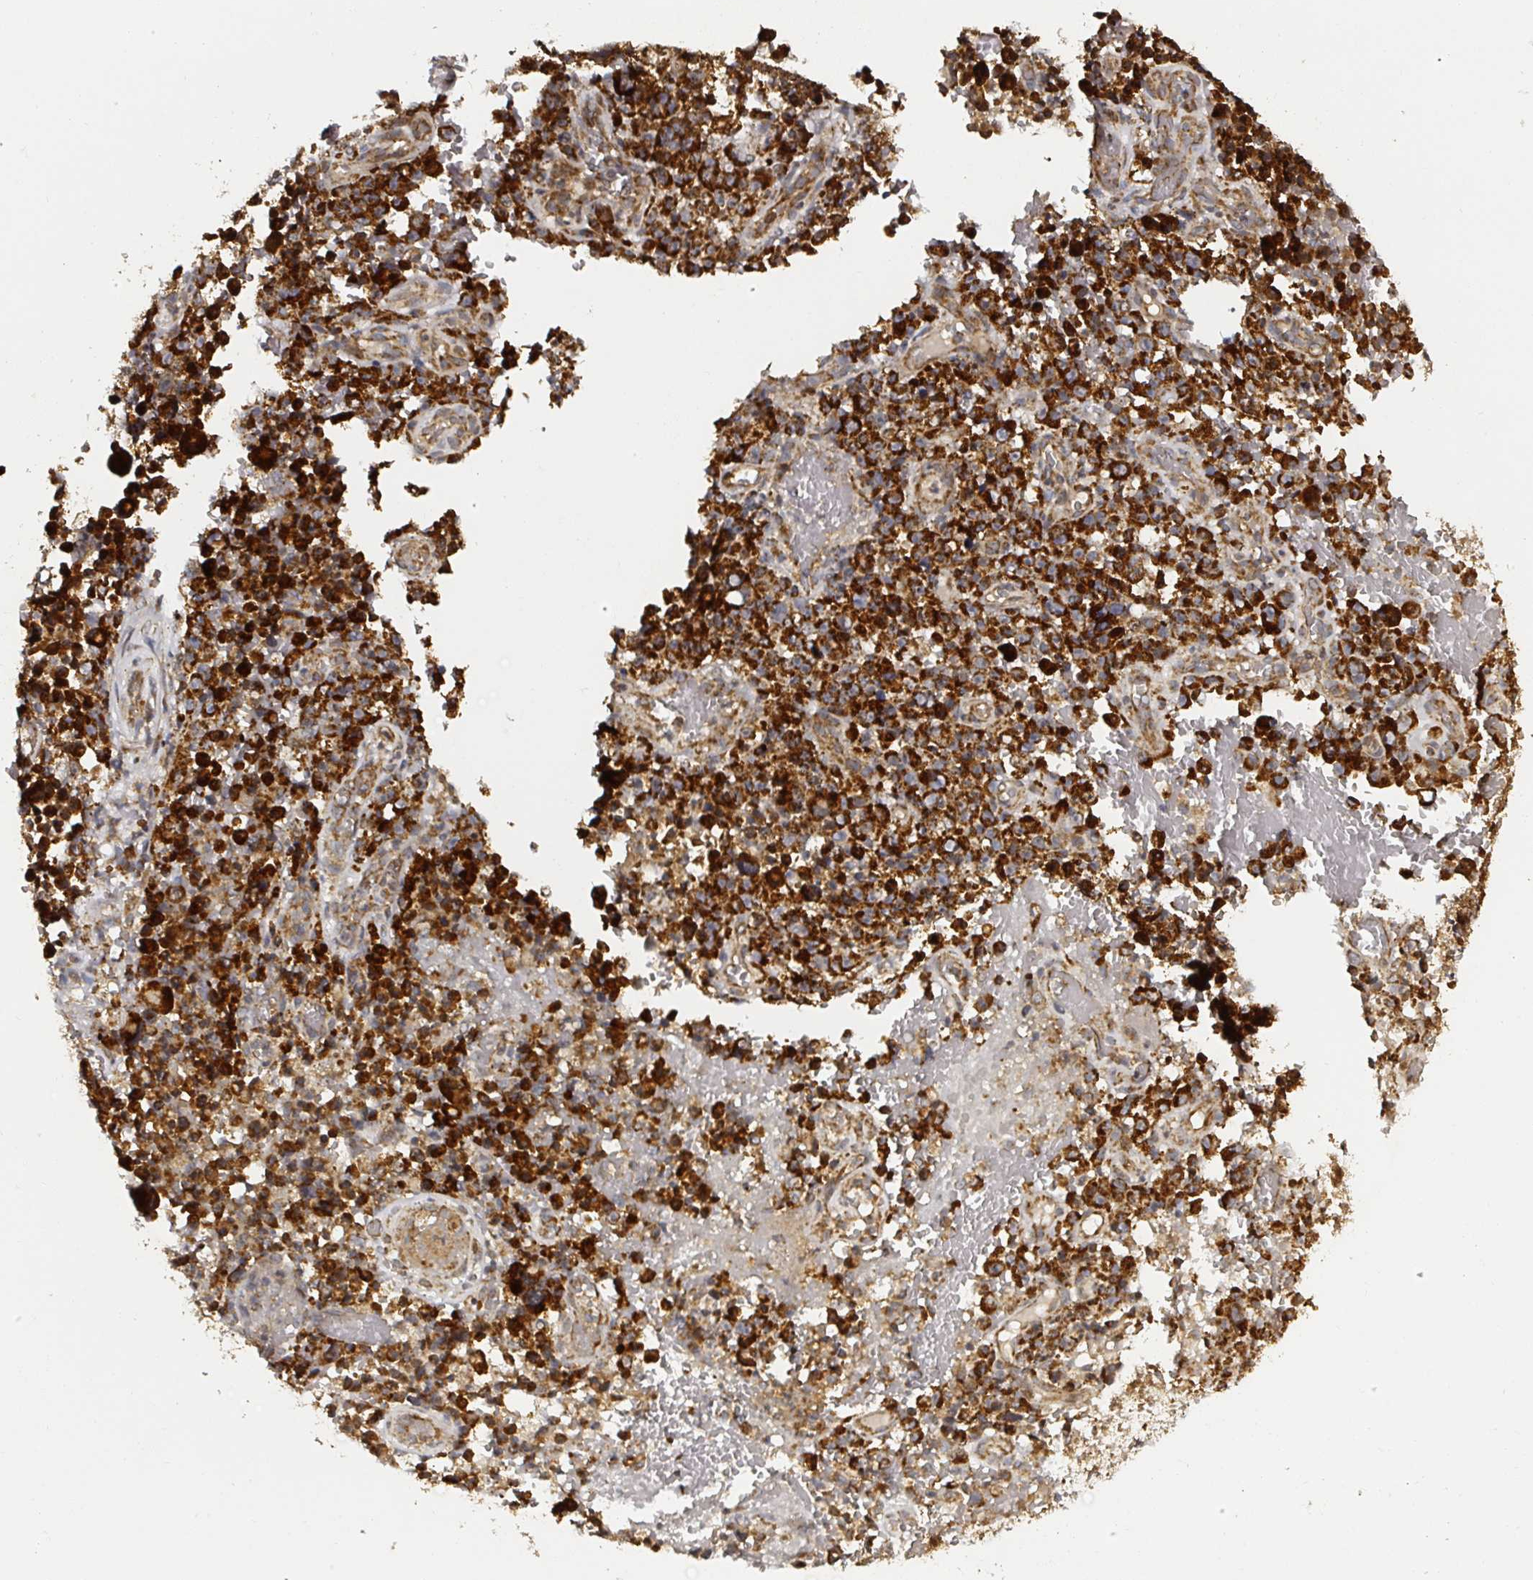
{"staining": {"intensity": "strong", "quantity": ">75%", "location": "cytoplasmic/membranous"}, "tissue": "melanoma", "cell_type": "Tumor cells", "image_type": "cancer", "snomed": [{"axis": "morphology", "description": "Malignant melanoma, NOS"}, {"axis": "topography", "description": "Skin"}], "caption": "A photomicrograph showing strong cytoplasmic/membranous expression in about >75% of tumor cells in melanoma, as visualized by brown immunohistochemical staining.", "gene": "ATAD3B", "patient": {"sex": "female", "age": 82}}